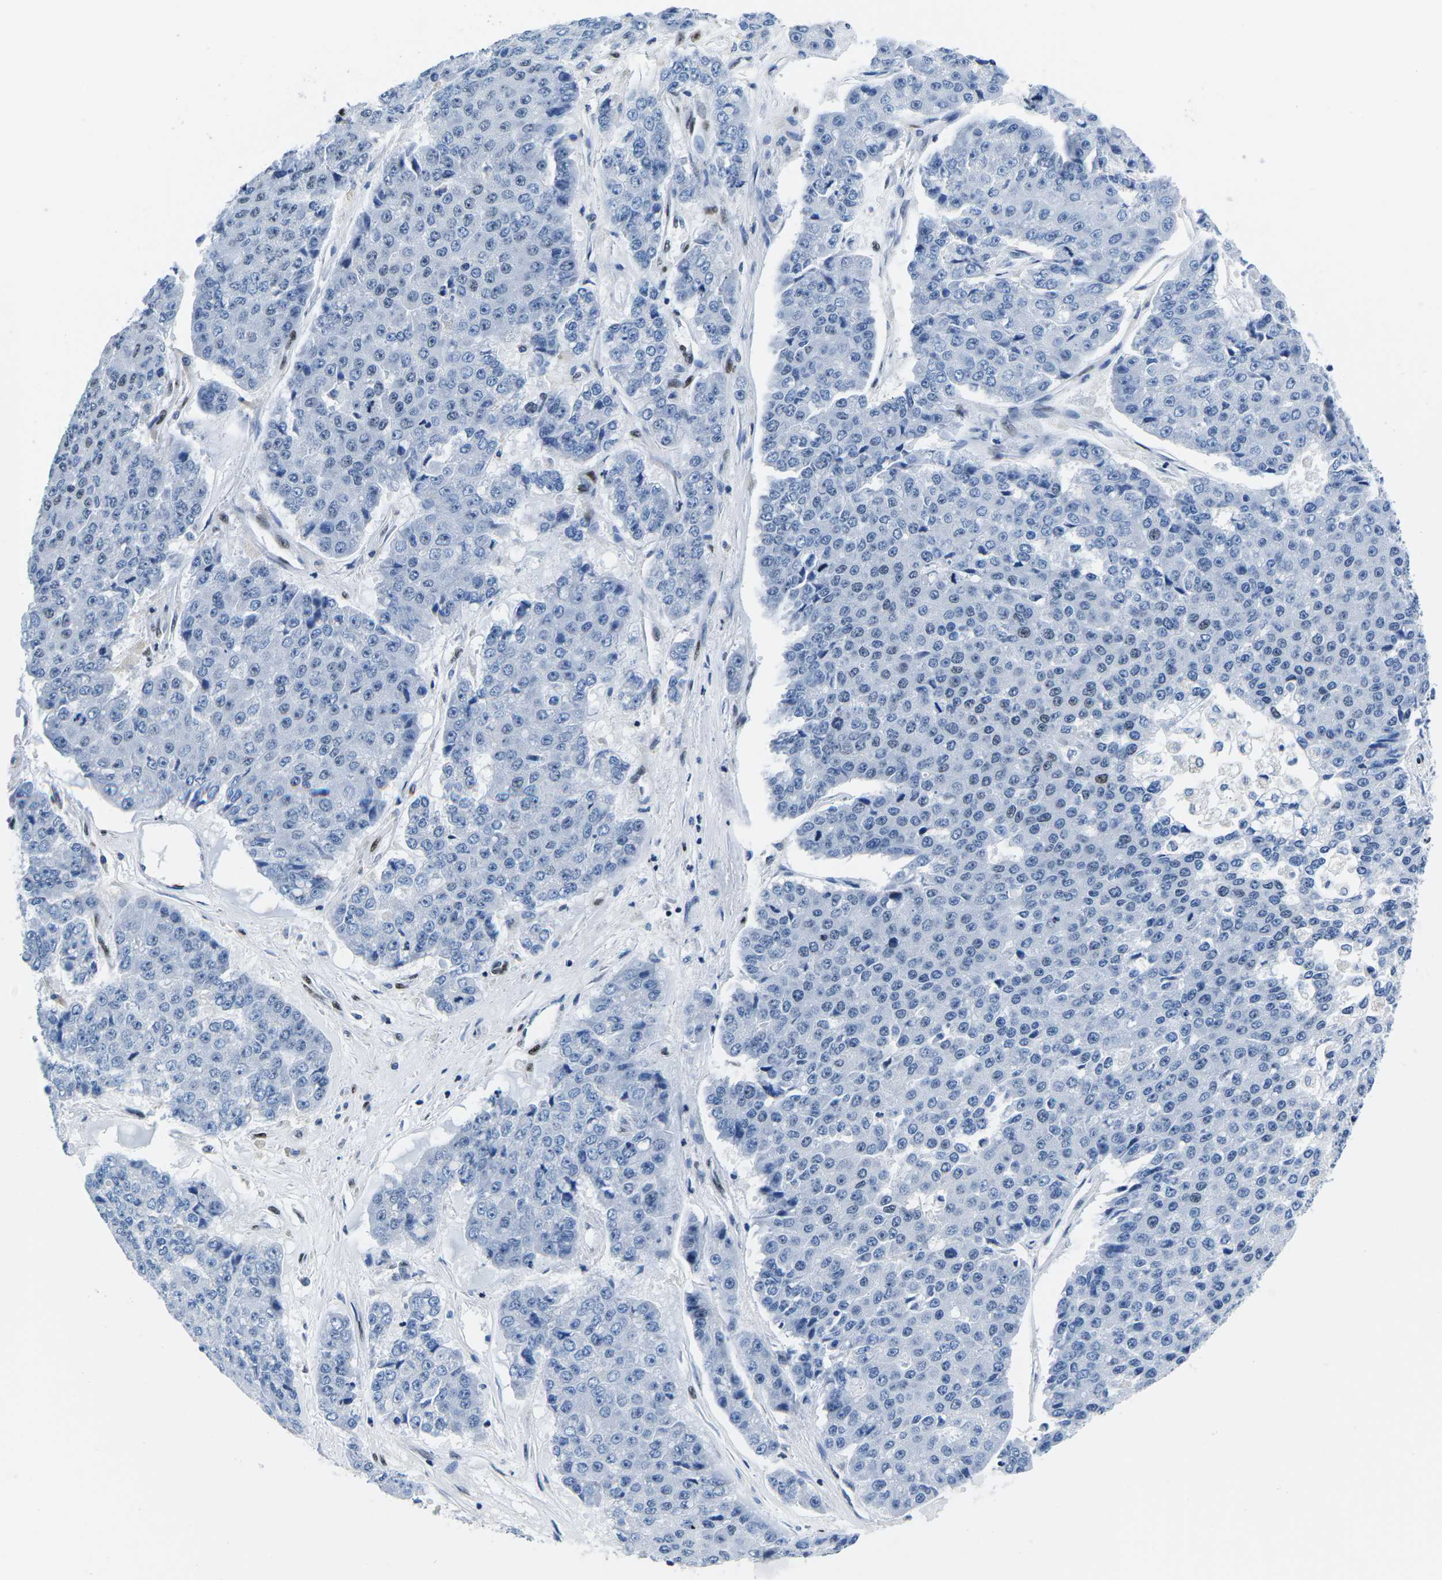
{"staining": {"intensity": "weak", "quantity": "<25%", "location": "nuclear"}, "tissue": "pancreatic cancer", "cell_type": "Tumor cells", "image_type": "cancer", "snomed": [{"axis": "morphology", "description": "Adenocarcinoma, NOS"}, {"axis": "topography", "description": "Pancreas"}], "caption": "There is no significant positivity in tumor cells of pancreatic cancer (adenocarcinoma).", "gene": "ATF1", "patient": {"sex": "male", "age": 50}}